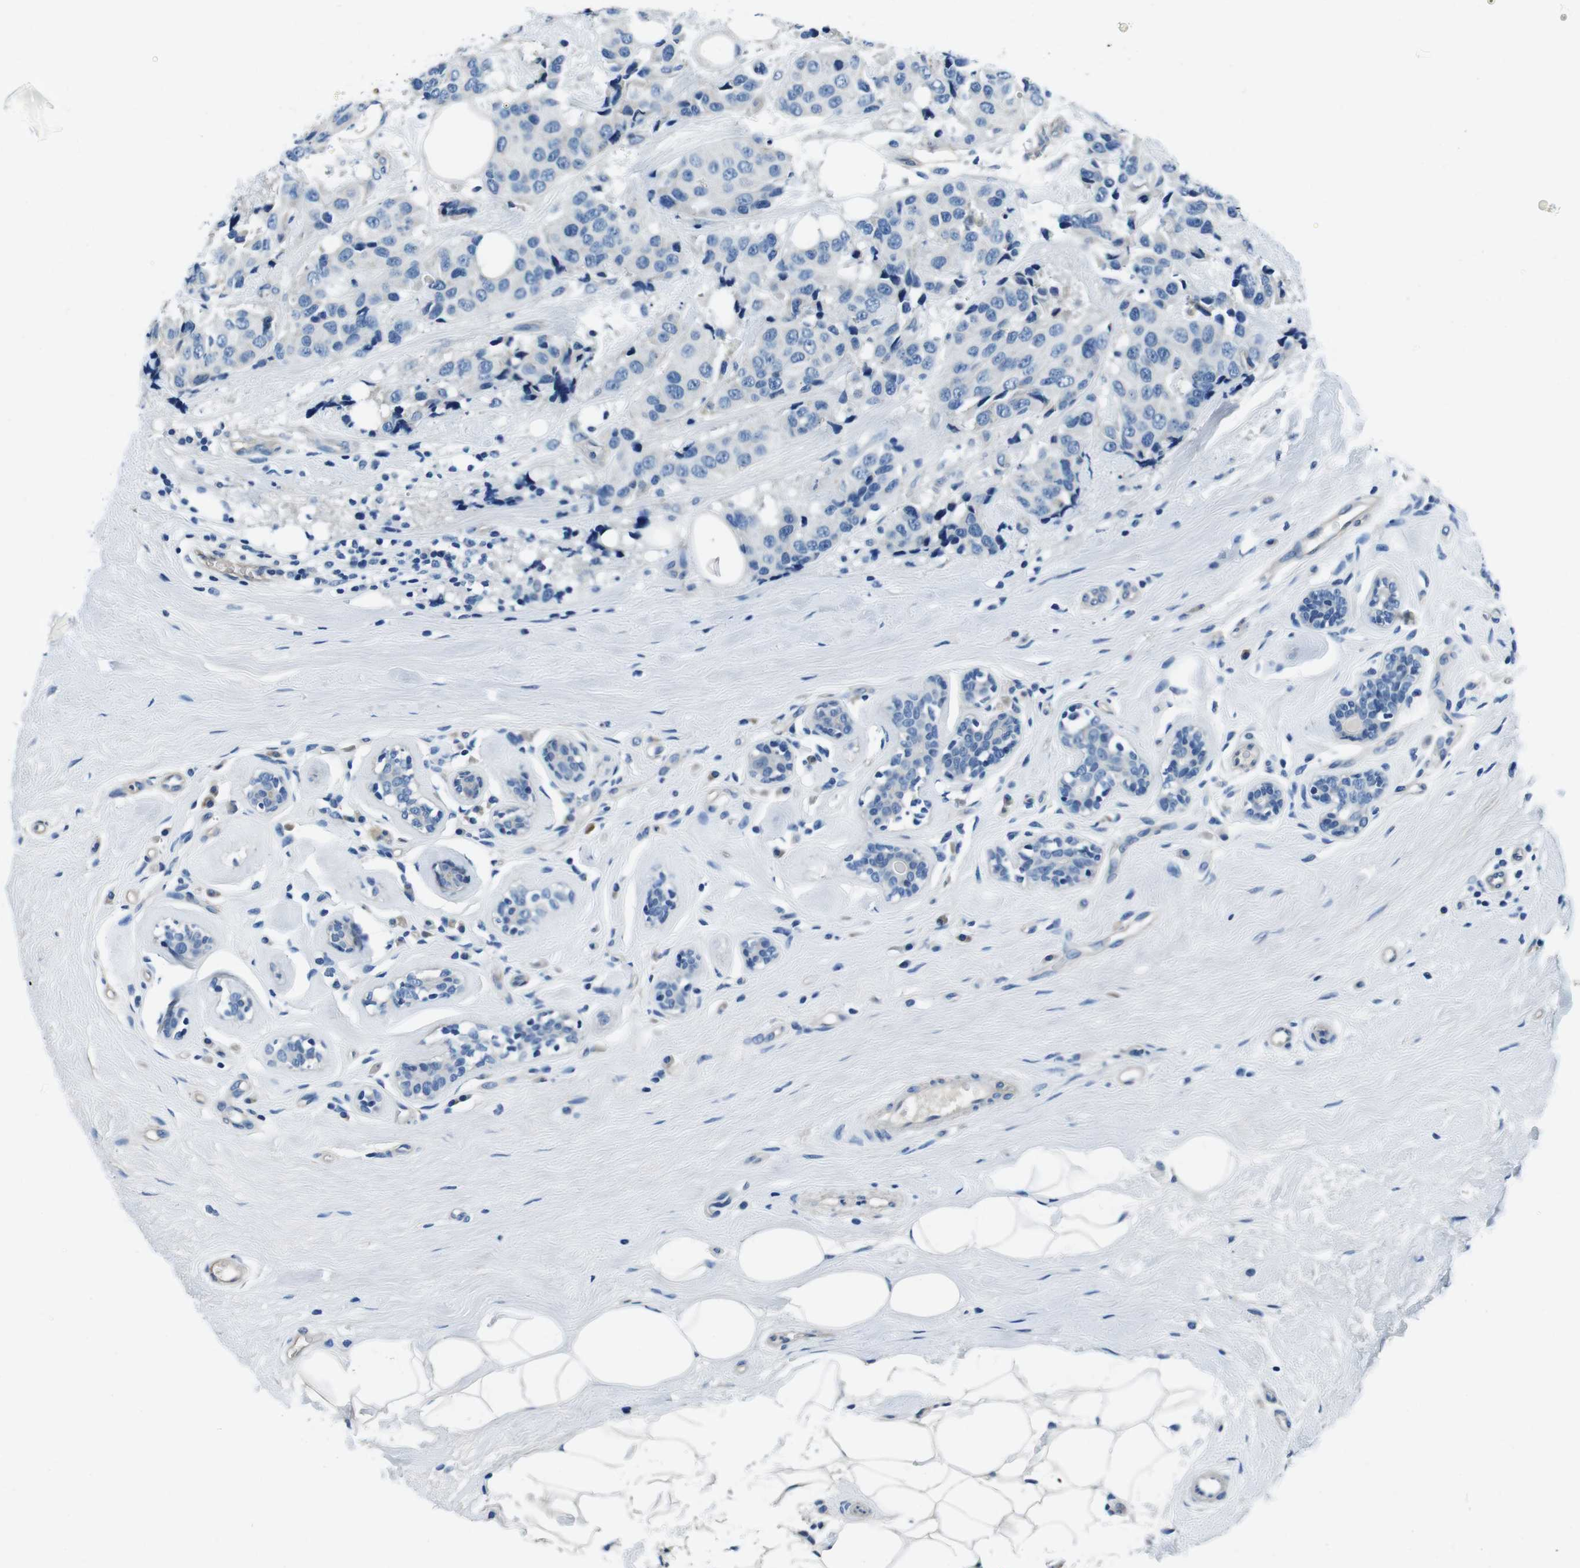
{"staining": {"intensity": "negative", "quantity": "none", "location": "none"}, "tissue": "breast cancer", "cell_type": "Tumor cells", "image_type": "cancer", "snomed": [{"axis": "morphology", "description": "Normal tissue, NOS"}, {"axis": "morphology", "description": "Duct carcinoma"}, {"axis": "topography", "description": "Breast"}], "caption": "Human breast invasive ductal carcinoma stained for a protein using IHC exhibits no expression in tumor cells.", "gene": "CASQ1", "patient": {"sex": "female", "age": 39}}